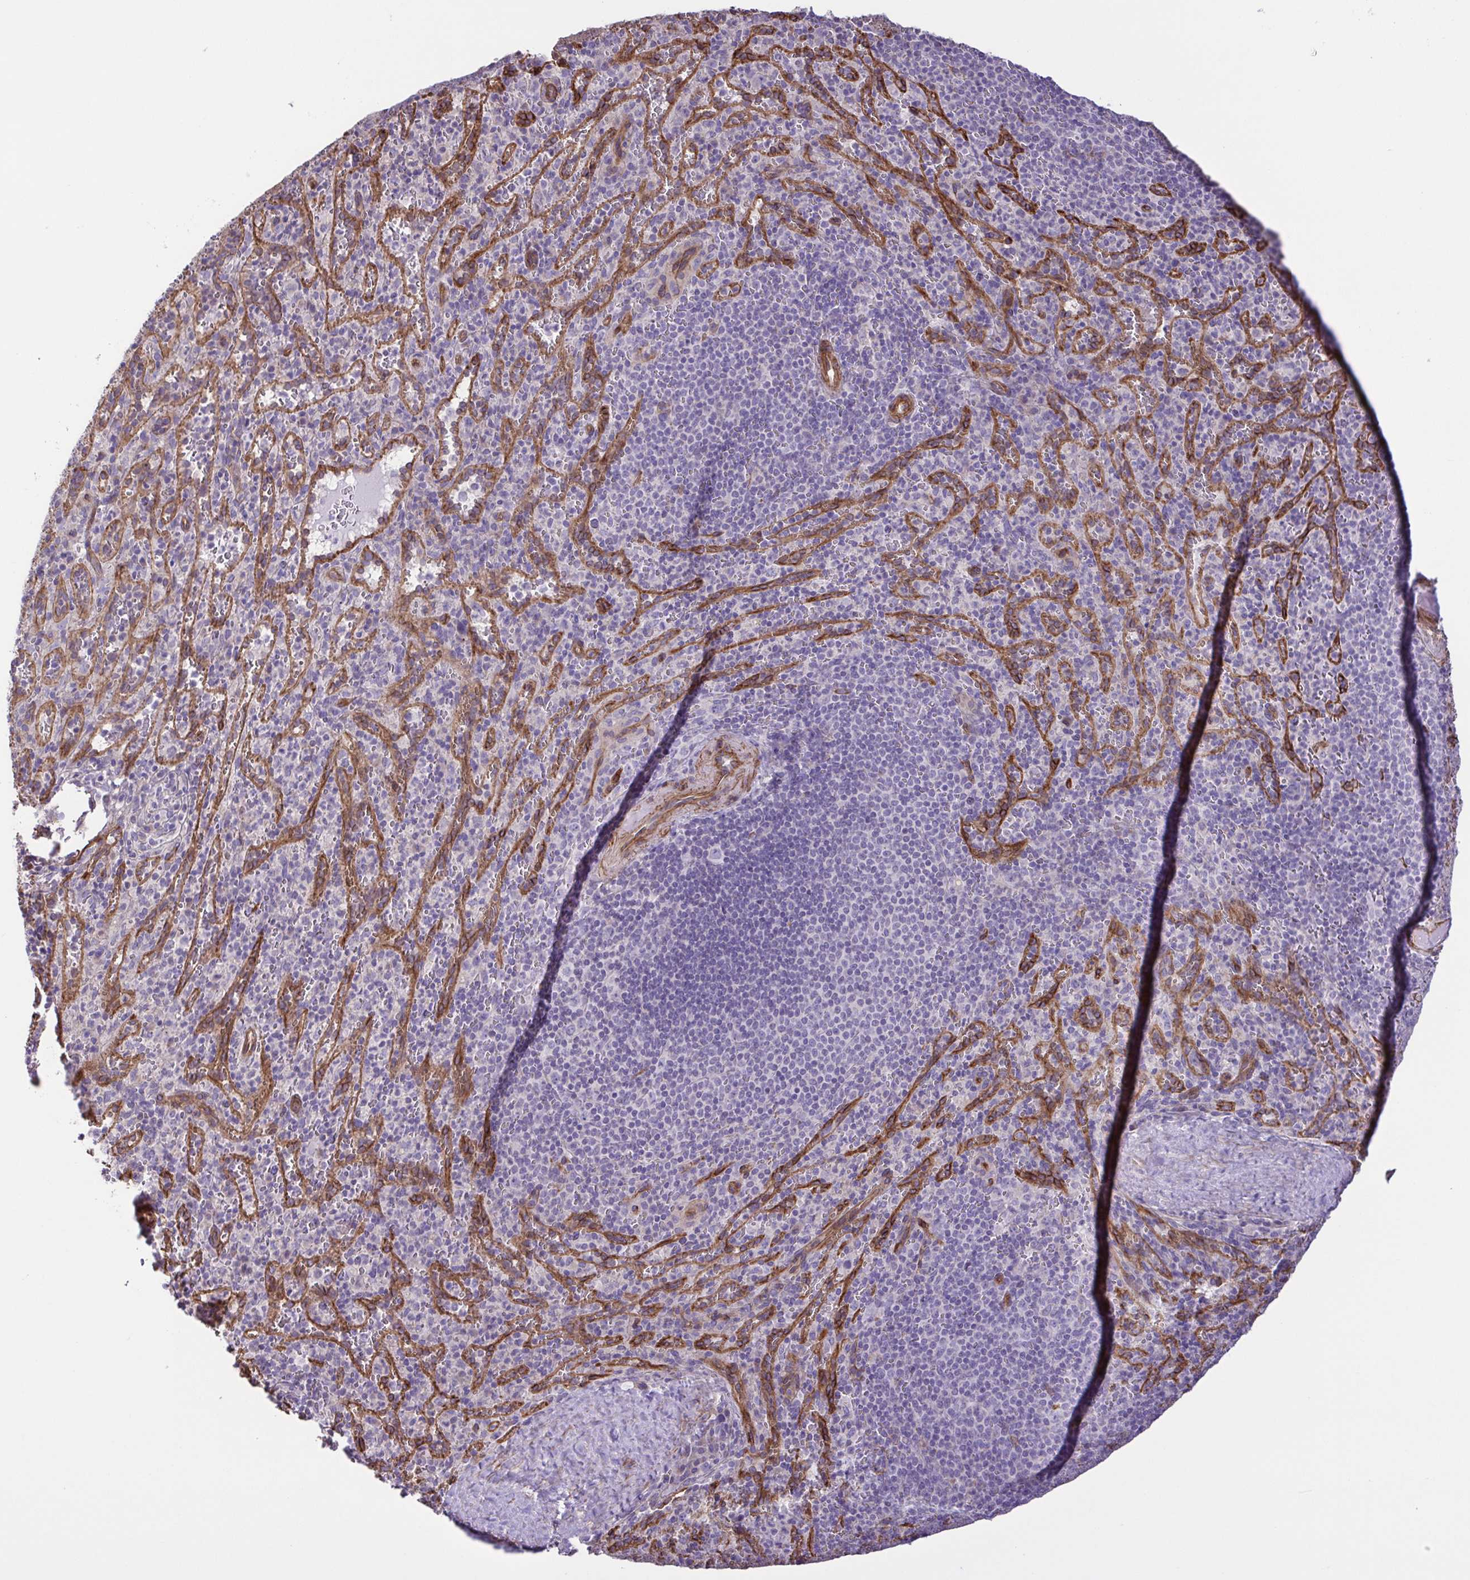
{"staining": {"intensity": "negative", "quantity": "none", "location": "none"}, "tissue": "spleen", "cell_type": "Cells in red pulp", "image_type": "normal", "snomed": [{"axis": "morphology", "description": "Normal tissue, NOS"}, {"axis": "topography", "description": "Spleen"}], "caption": "Immunohistochemistry (IHC) histopathology image of normal spleen stained for a protein (brown), which exhibits no staining in cells in red pulp.", "gene": "FLT1", "patient": {"sex": "male", "age": 57}}